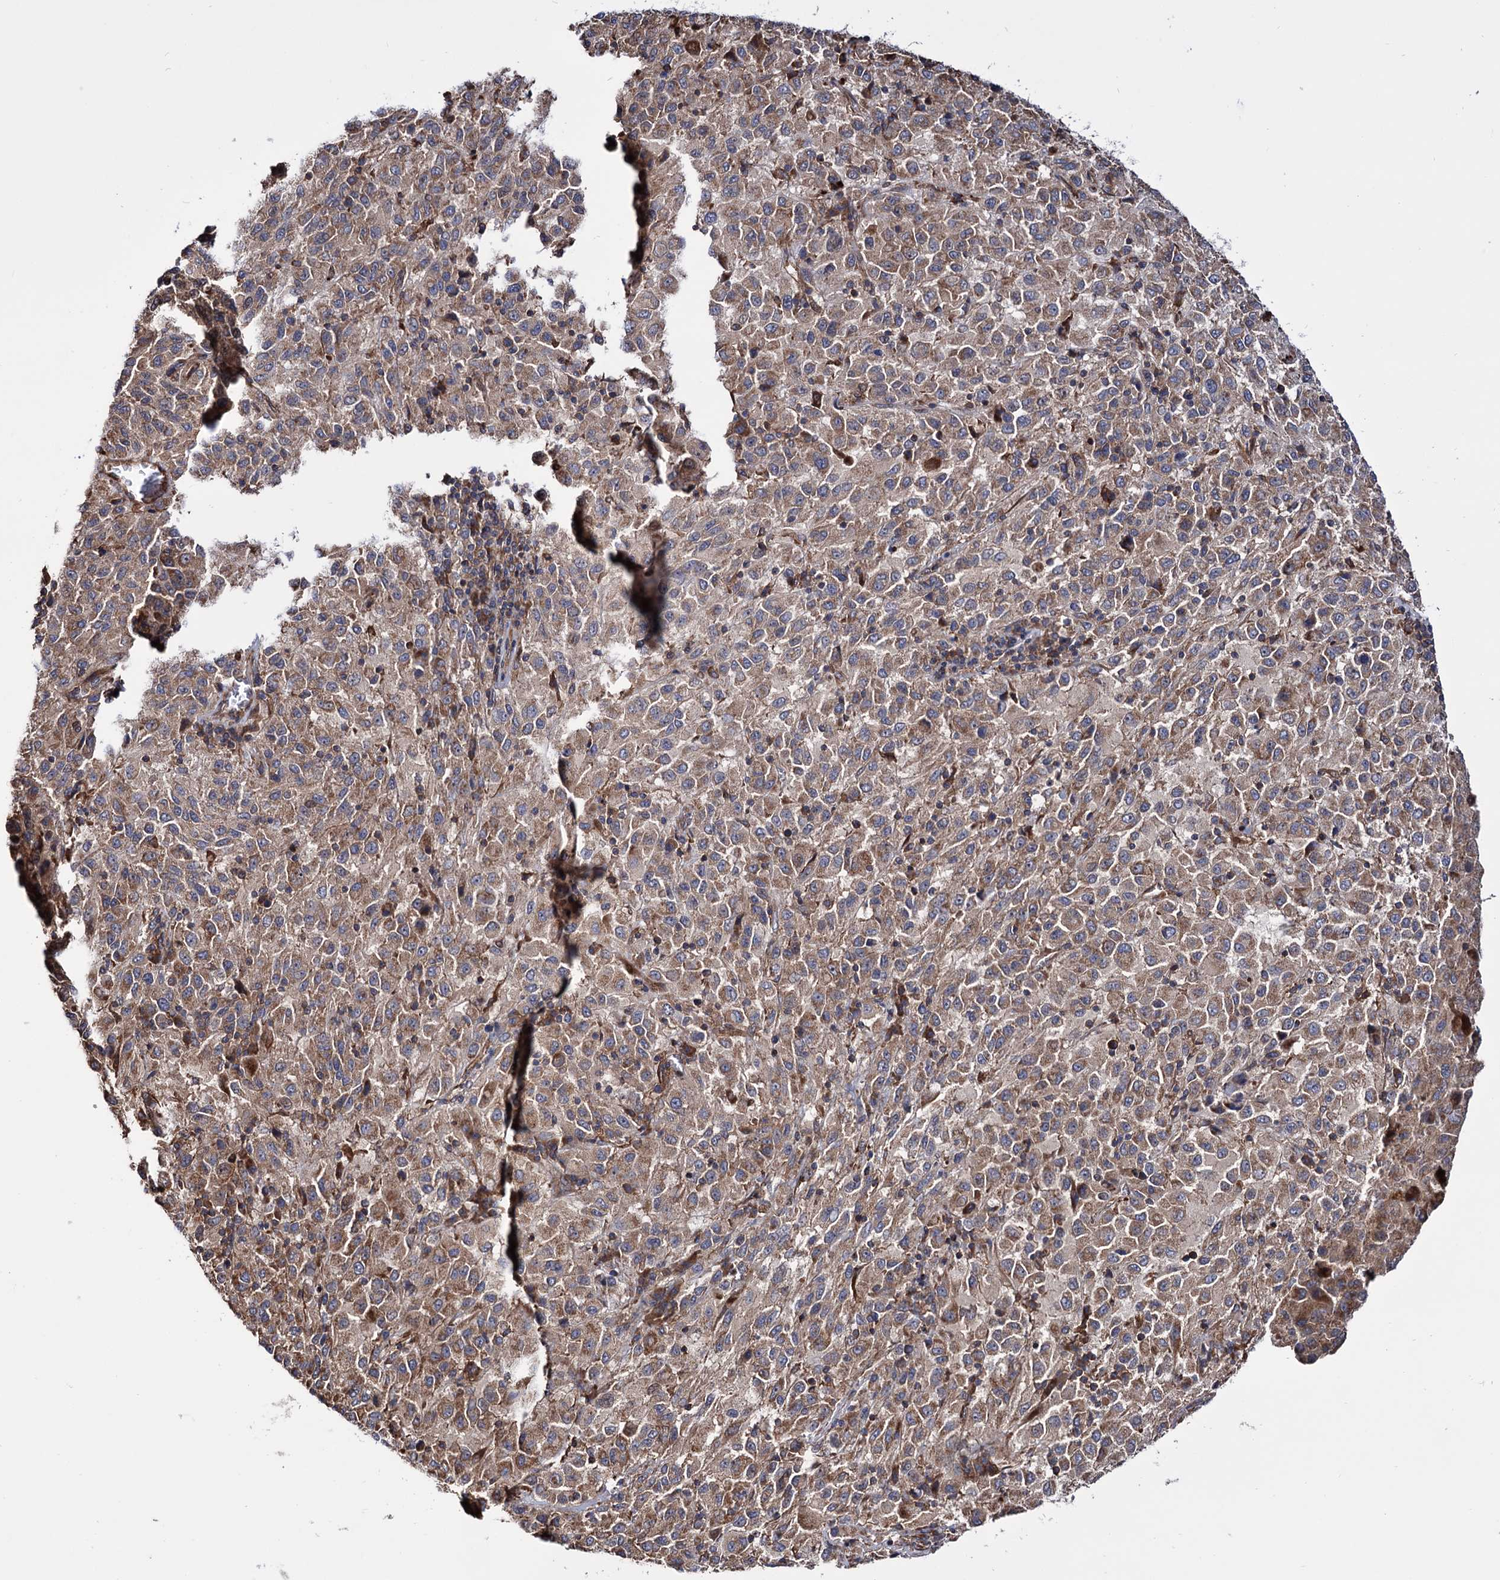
{"staining": {"intensity": "moderate", "quantity": ">75%", "location": "cytoplasmic/membranous"}, "tissue": "melanoma", "cell_type": "Tumor cells", "image_type": "cancer", "snomed": [{"axis": "morphology", "description": "Malignant melanoma, Metastatic site"}, {"axis": "topography", "description": "Lung"}], "caption": "Protein staining shows moderate cytoplasmic/membranous expression in approximately >75% of tumor cells in melanoma.", "gene": "FERMT2", "patient": {"sex": "male", "age": 64}}